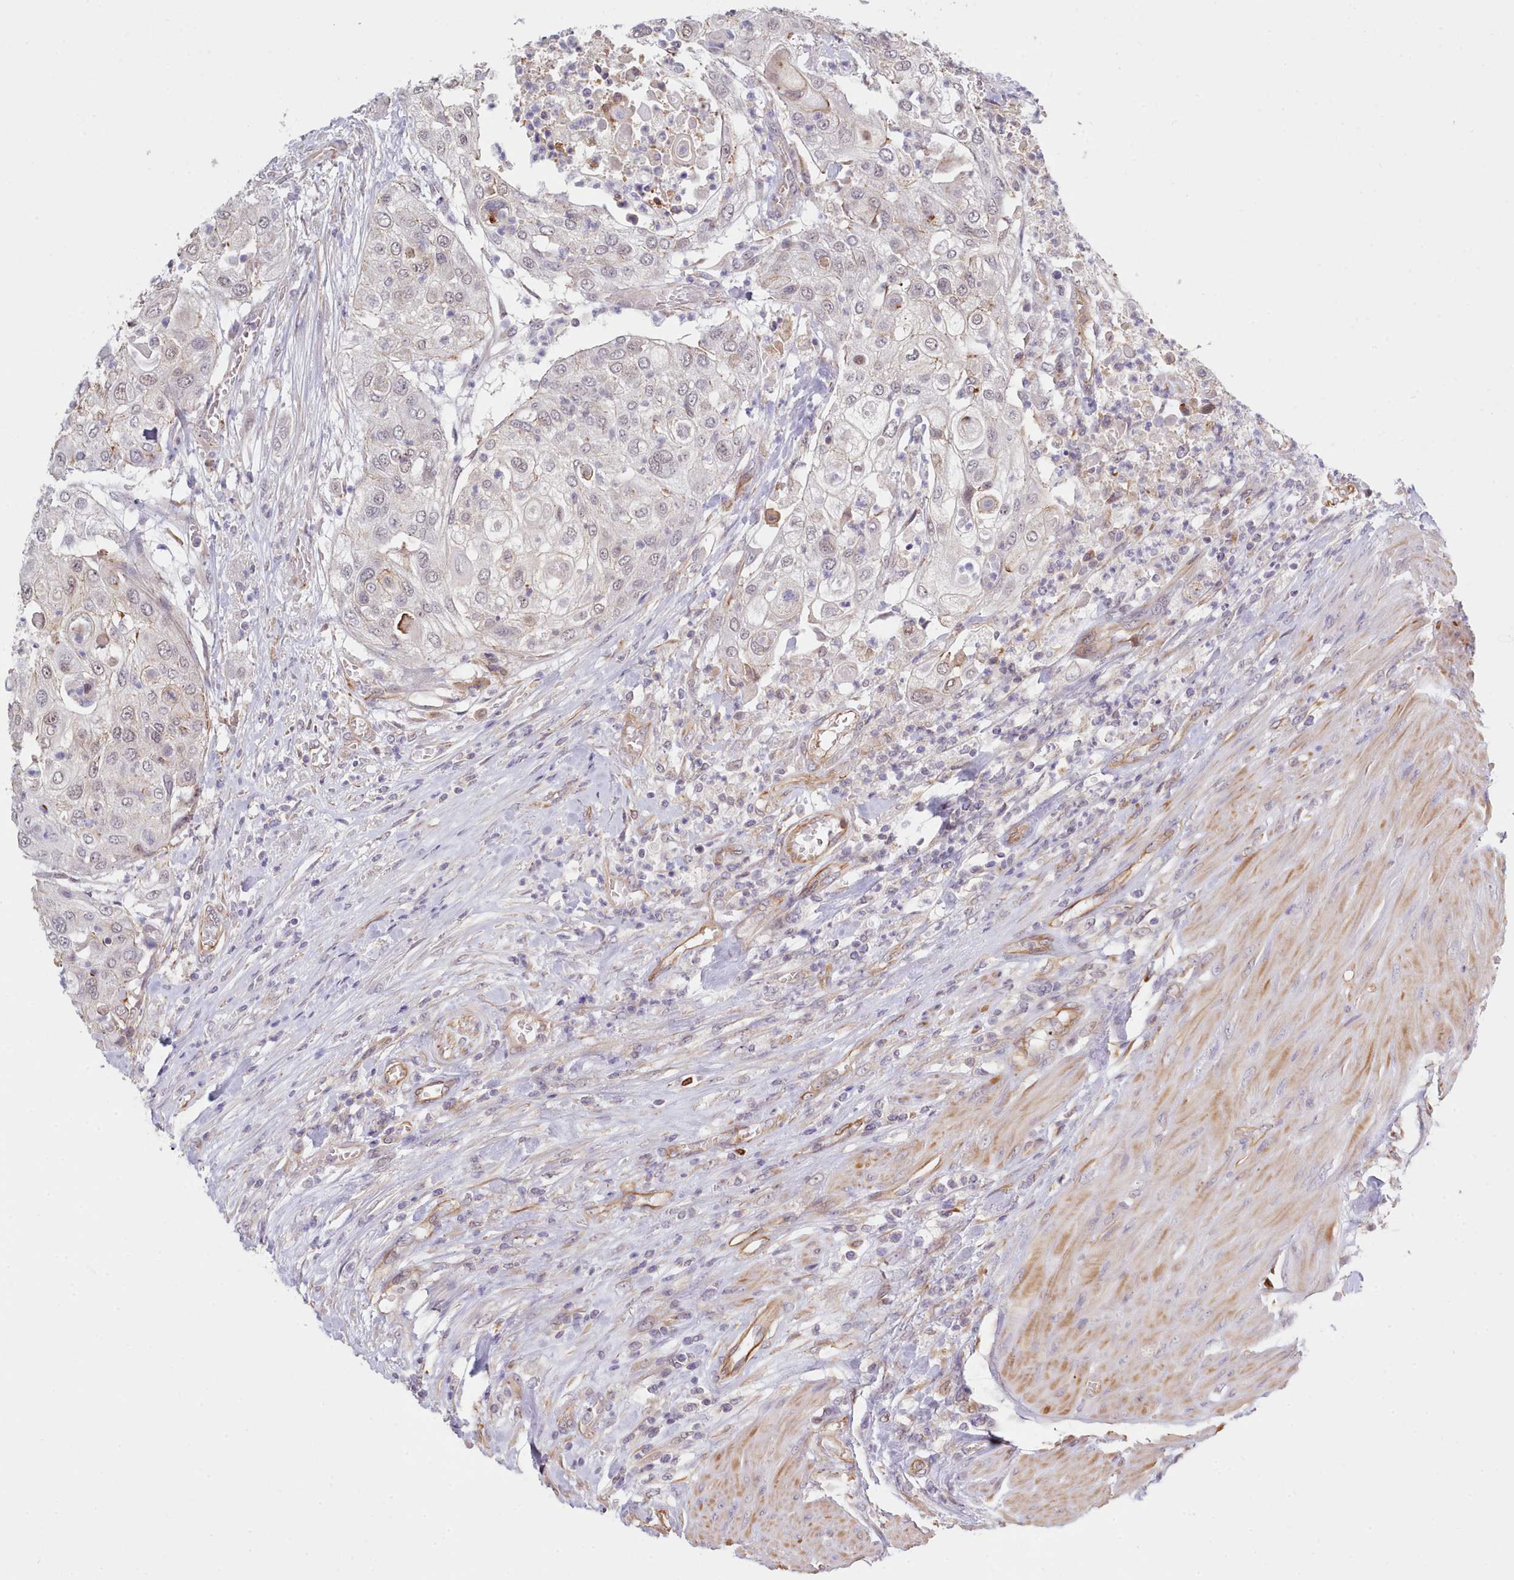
{"staining": {"intensity": "weak", "quantity": "25%-75%", "location": "nuclear"}, "tissue": "urothelial cancer", "cell_type": "Tumor cells", "image_type": "cancer", "snomed": [{"axis": "morphology", "description": "Urothelial carcinoma, High grade"}, {"axis": "topography", "description": "Urinary bladder"}], "caption": "An immunohistochemistry (IHC) micrograph of neoplastic tissue is shown. Protein staining in brown labels weak nuclear positivity in urothelial carcinoma (high-grade) within tumor cells.", "gene": "ZC3H13", "patient": {"sex": "female", "age": 79}}